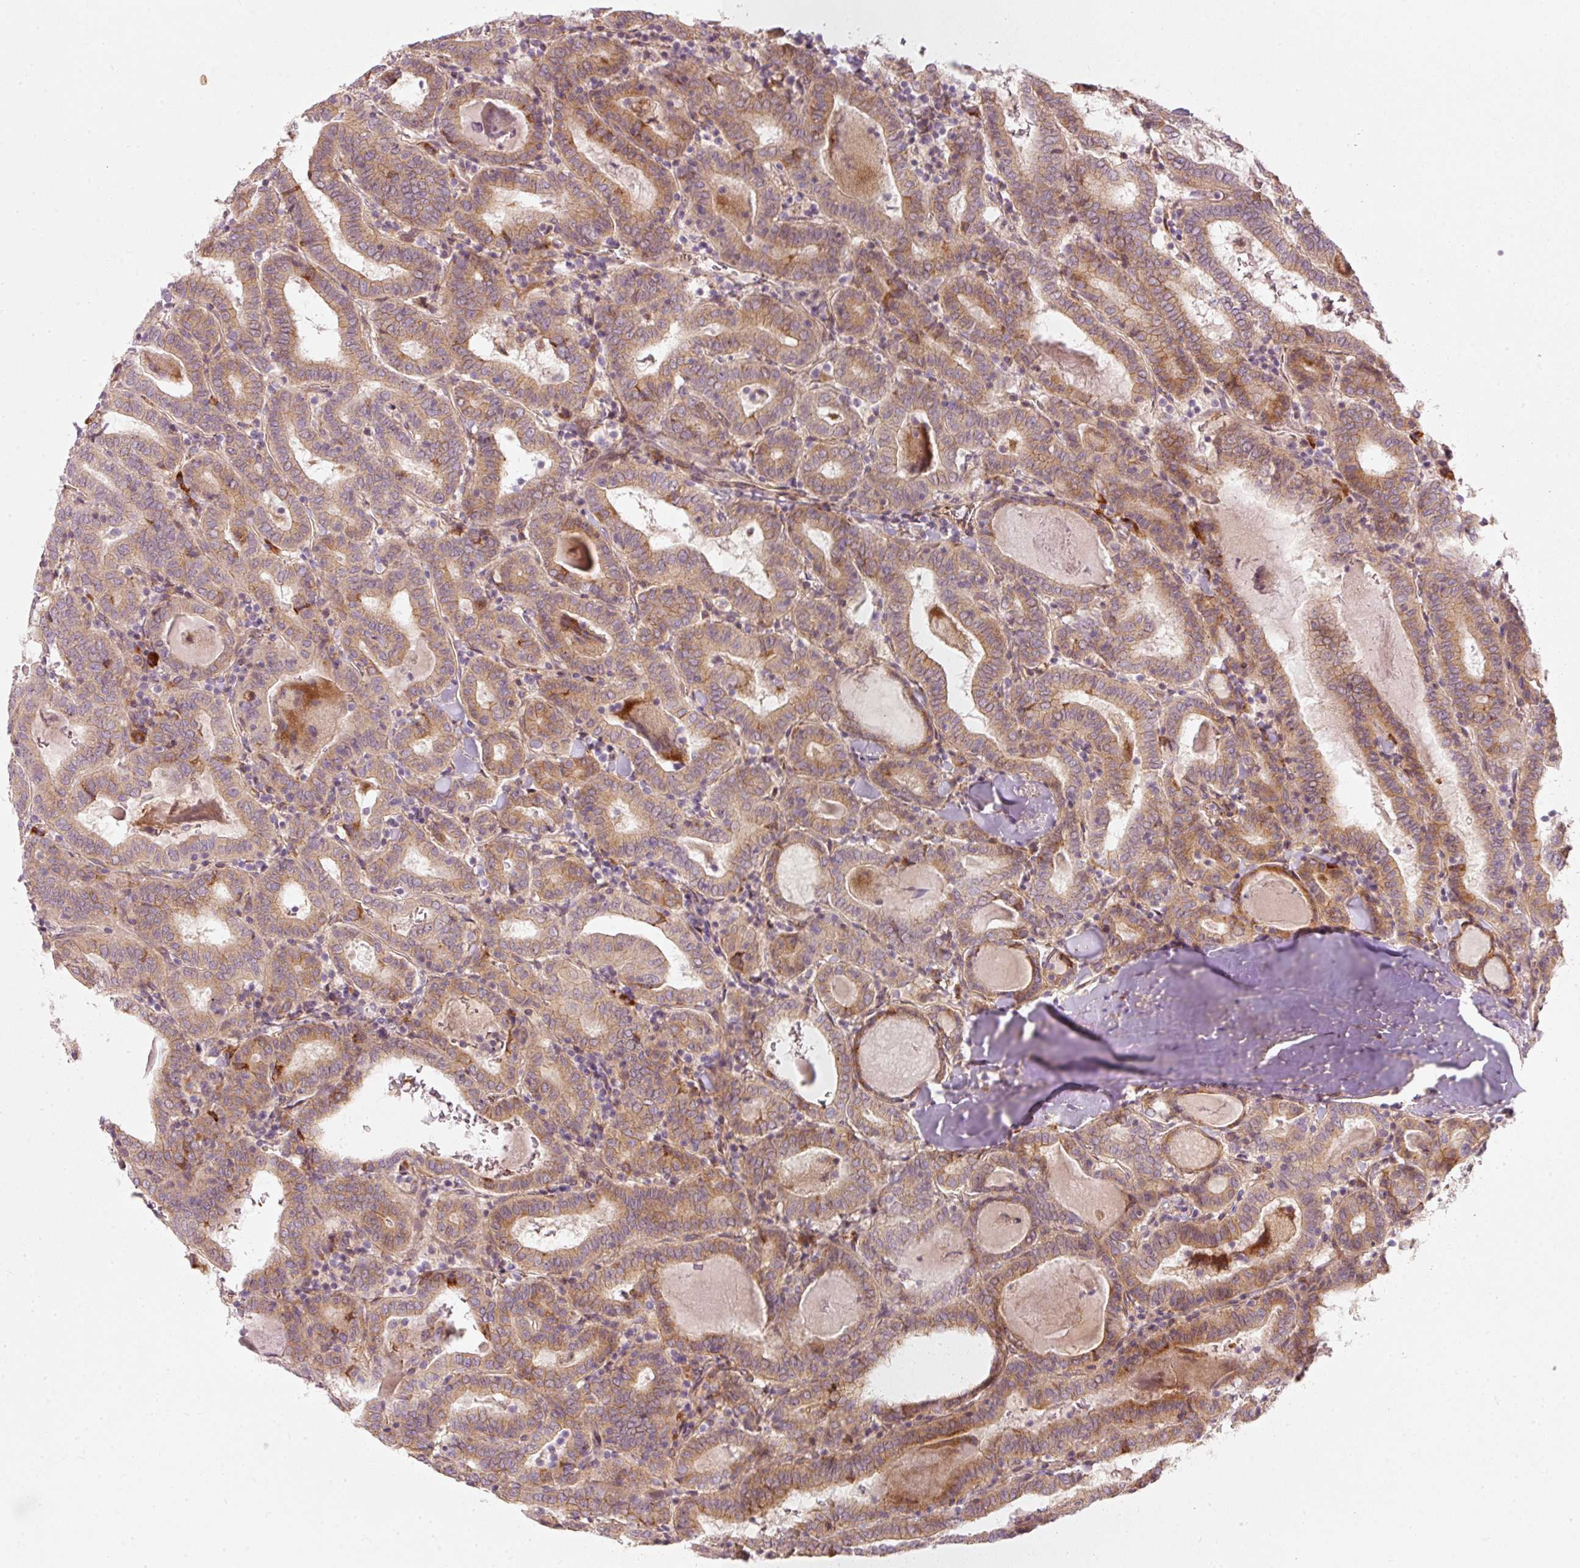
{"staining": {"intensity": "moderate", "quantity": ">75%", "location": "cytoplasmic/membranous"}, "tissue": "thyroid cancer", "cell_type": "Tumor cells", "image_type": "cancer", "snomed": [{"axis": "morphology", "description": "Papillary adenocarcinoma, NOS"}, {"axis": "topography", "description": "Thyroid gland"}], "caption": "Moderate cytoplasmic/membranous protein staining is identified in about >75% of tumor cells in papillary adenocarcinoma (thyroid).", "gene": "KCNQ1", "patient": {"sex": "female", "age": 72}}